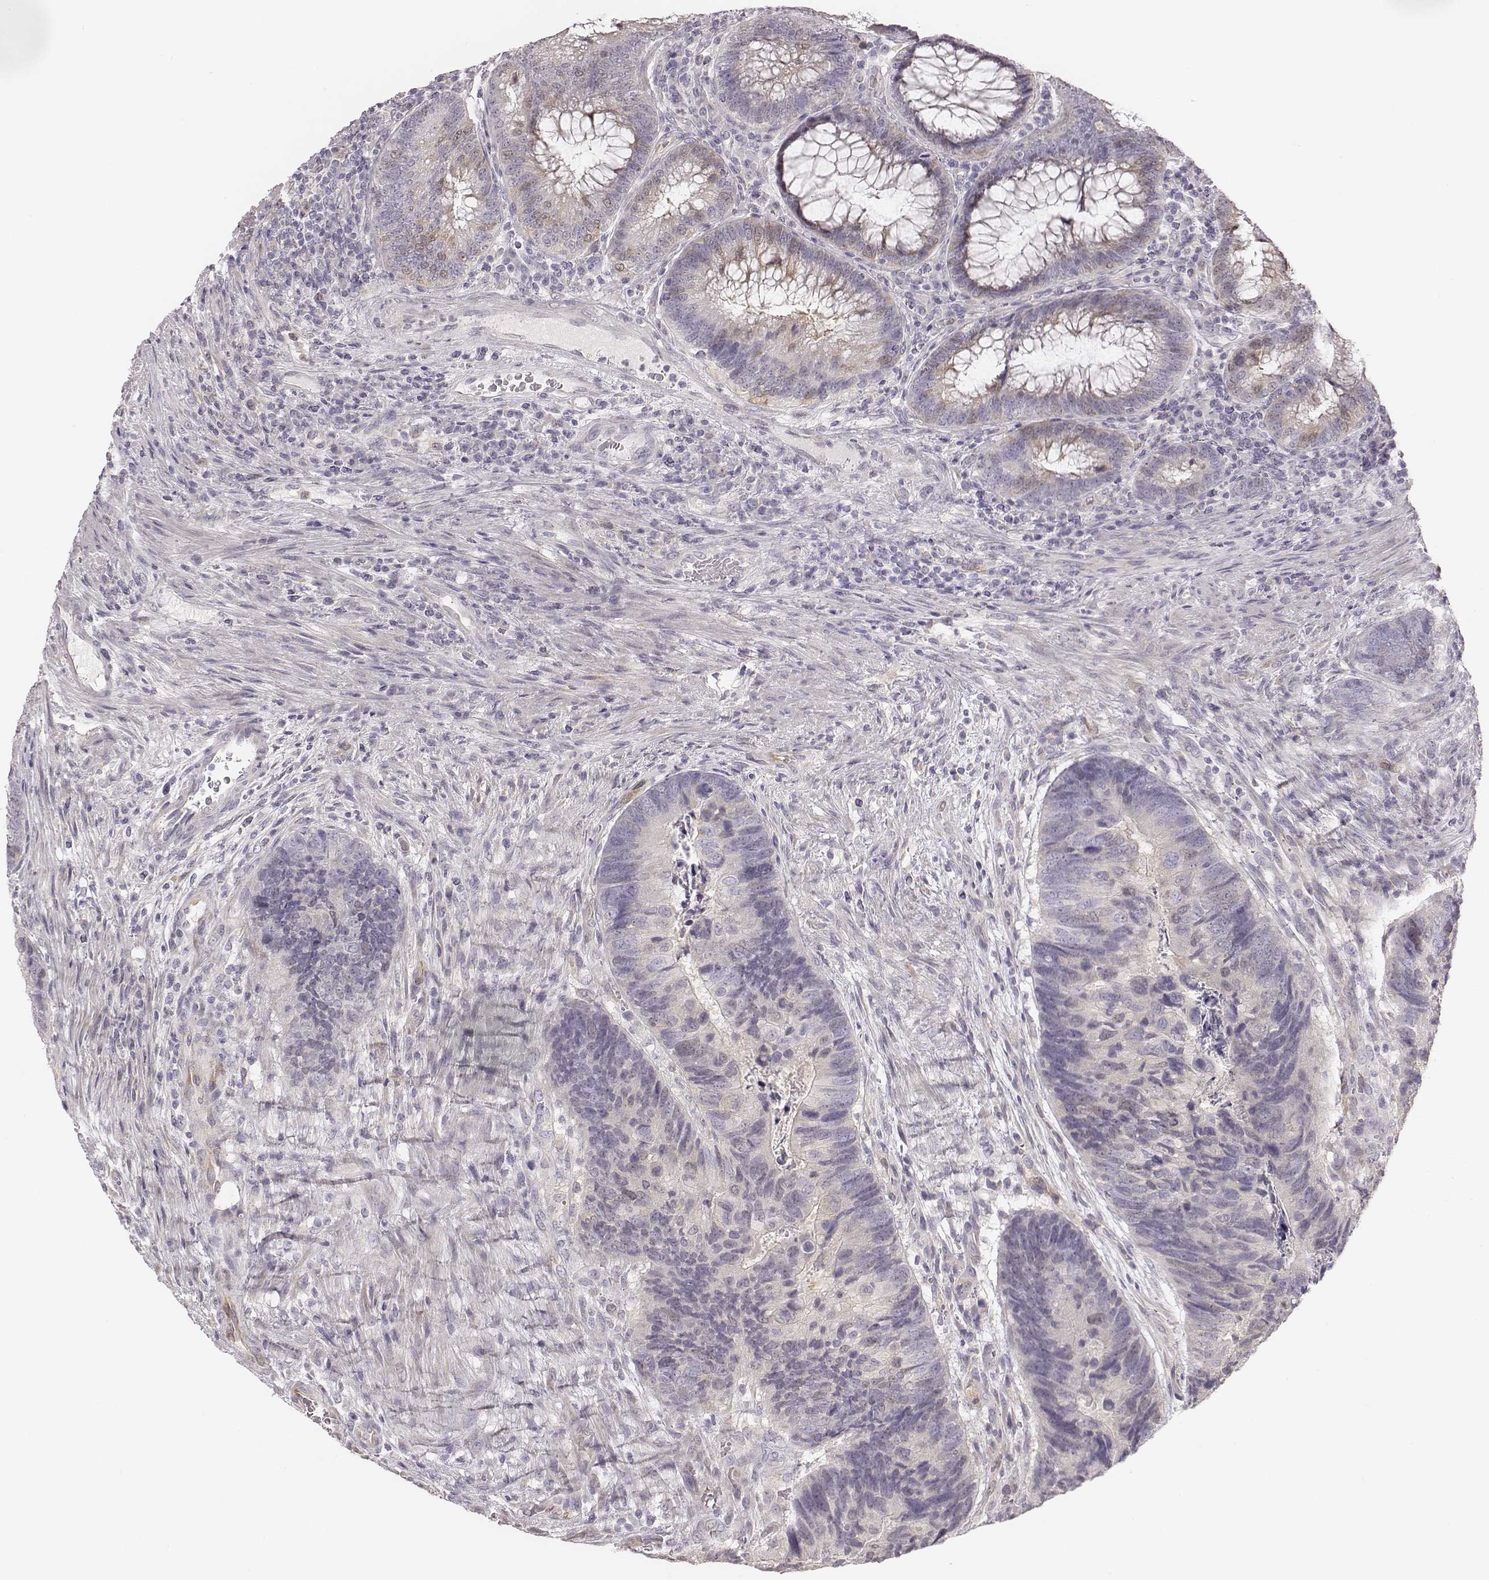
{"staining": {"intensity": "negative", "quantity": "none", "location": "none"}, "tissue": "colorectal cancer", "cell_type": "Tumor cells", "image_type": "cancer", "snomed": [{"axis": "morphology", "description": "Adenocarcinoma, NOS"}, {"axis": "topography", "description": "Colon"}], "caption": "Tumor cells show no significant protein staining in colorectal cancer (adenocarcinoma).", "gene": "PBK", "patient": {"sex": "female", "age": 67}}